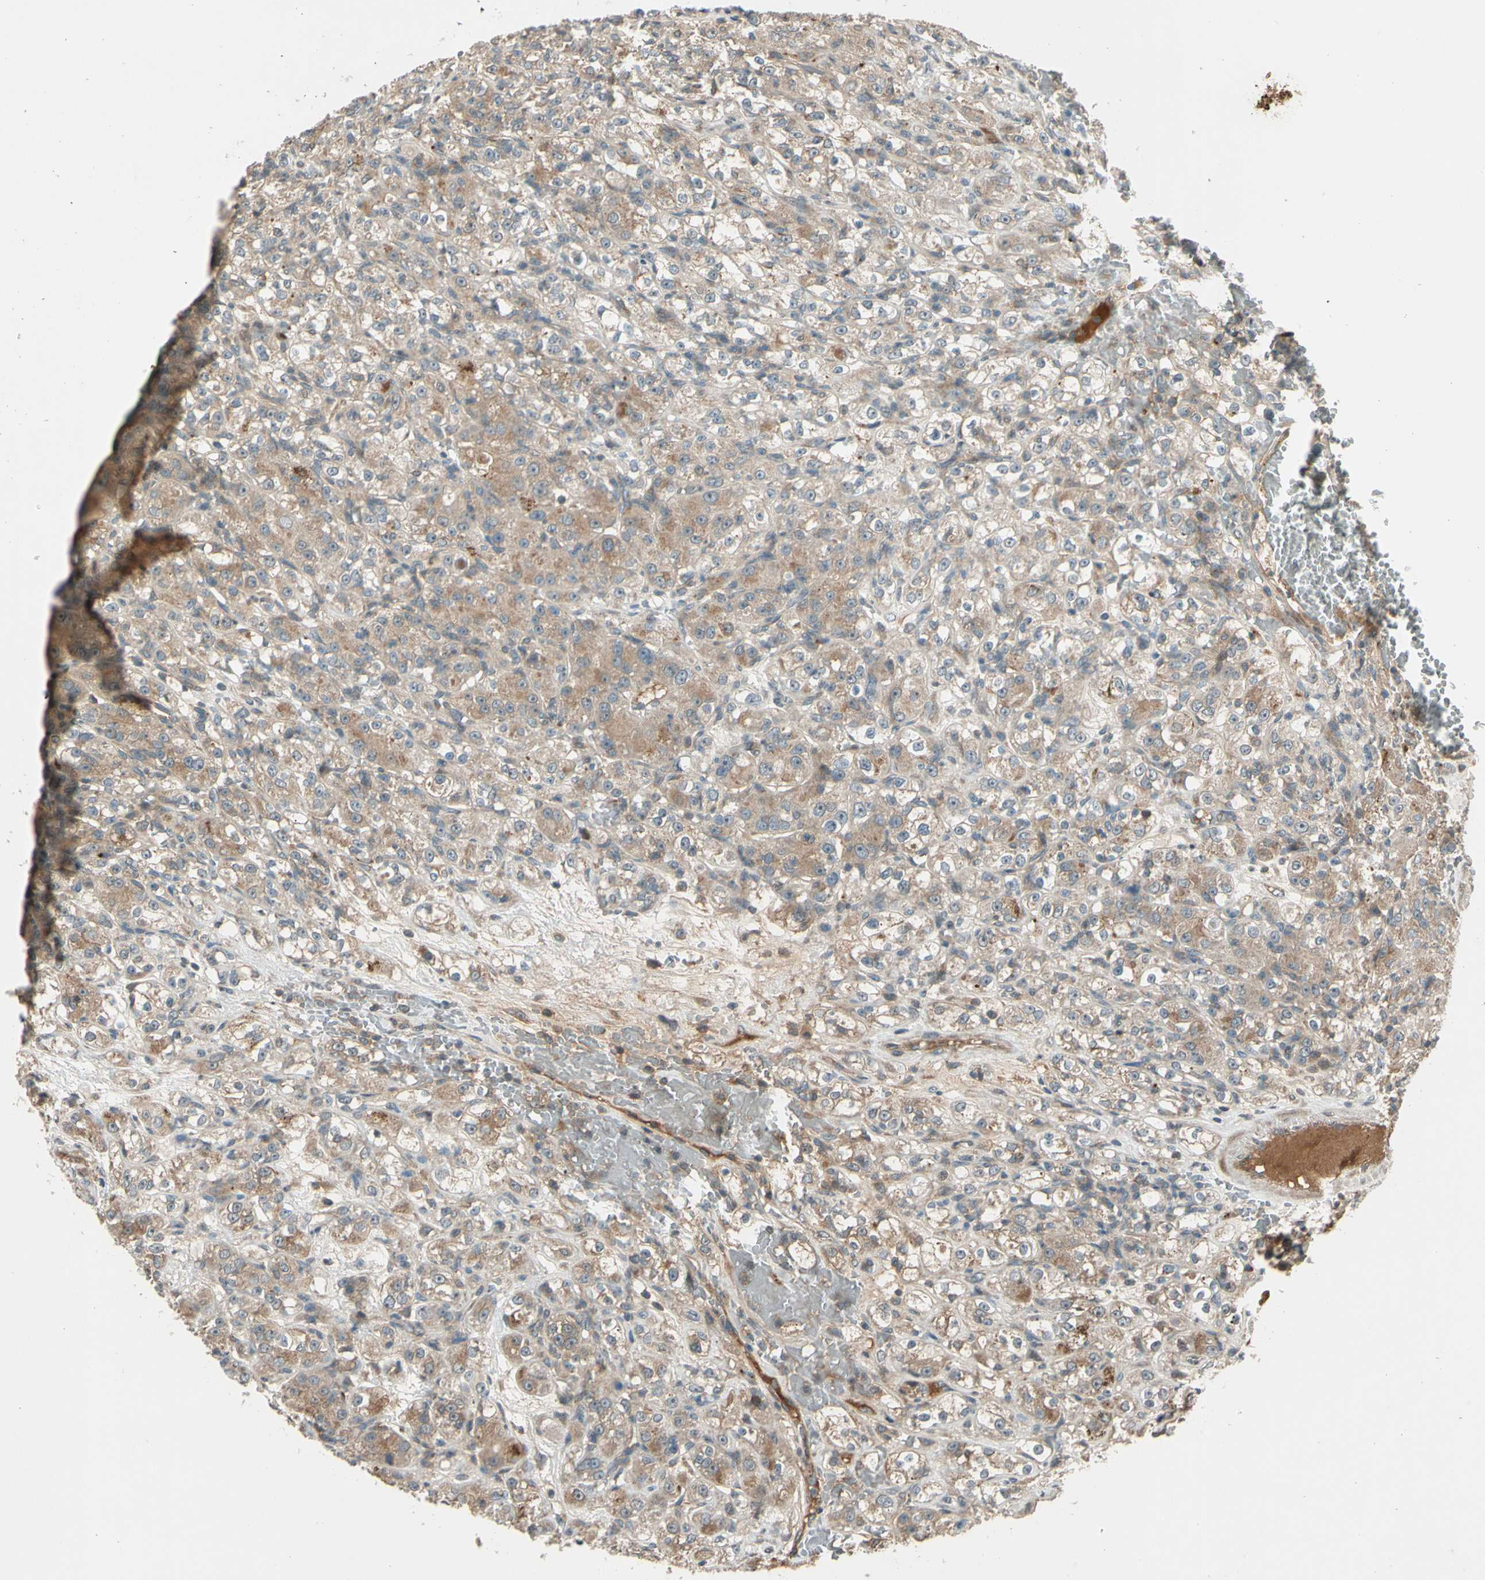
{"staining": {"intensity": "moderate", "quantity": ">75%", "location": "cytoplasmic/membranous"}, "tissue": "renal cancer", "cell_type": "Tumor cells", "image_type": "cancer", "snomed": [{"axis": "morphology", "description": "Normal tissue, NOS"}, {"axis": "morphology", "description": "Adenocarcinoma, NOS"}, {"axis": "topography", "description": "Kidney"}], "caption": "About >75% of tumor cells in human renal cancer (adenocarcinoma) exhibit moderate cytoplasmic/membranous protein positivity as visualized by brown immunohistochemical staining.", "gene": "ACVR1C", "patient": {"sex": "male", "age": 61}}